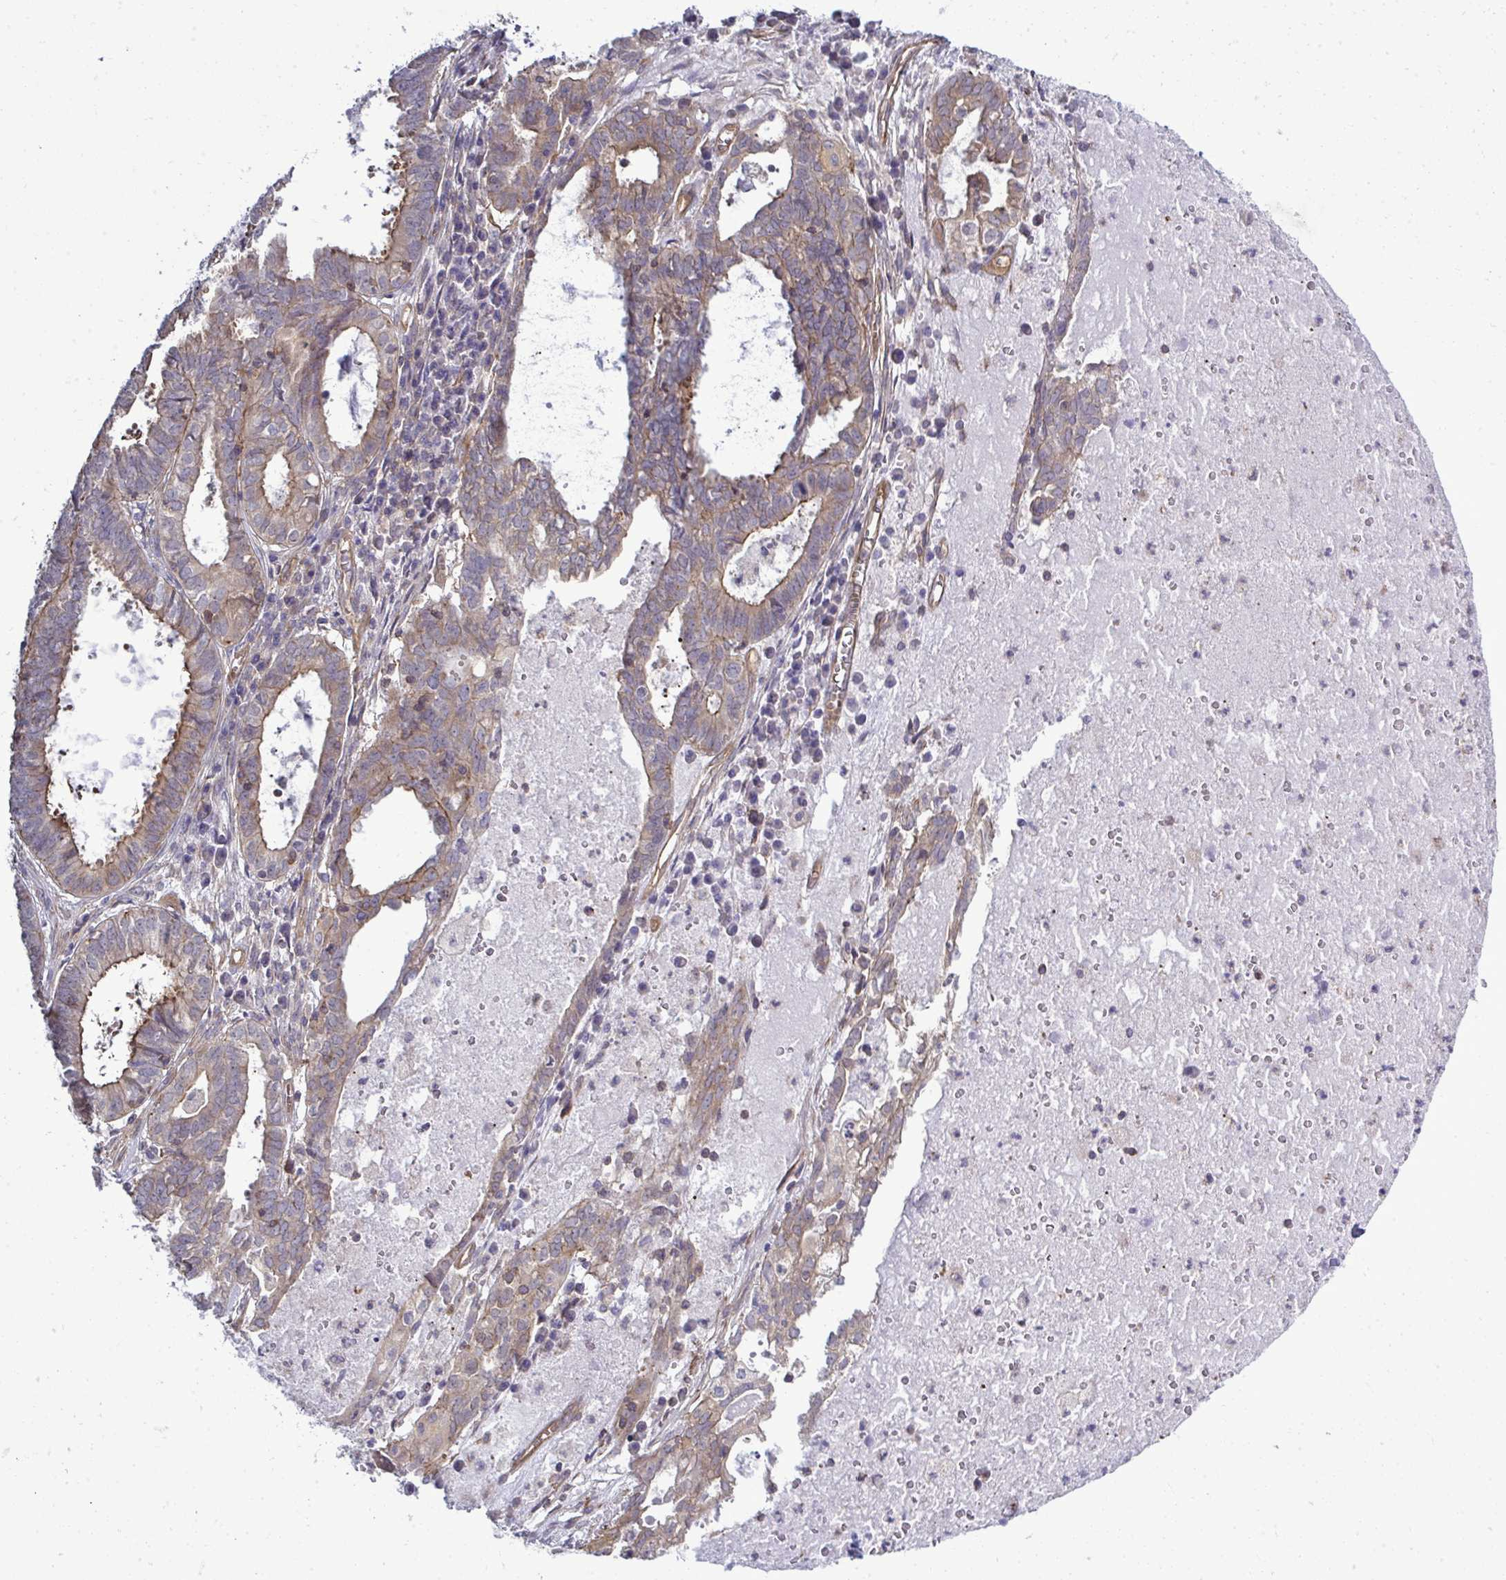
{"staining": {"intensity": "weak", "quantity": ">75%", "location": "cytoplasmic/membranous"}, "tissue": "ovarian cancer", "cell_type": "Tumor cells", "image_type": "cancer", "snomed": [{"axis": "morphology", "description": "Carcinoma, endometroid"}, {"axis": "topography", "description": "Ovary"}], "caption": "Endometroid carcinoma (ovarian) stained with IHC reveals weak cytoplasmic/membranous positivity in about >75% of tumor cells.", "gene": "FUT10", "patient": {"sex": "female", "age": 64}}